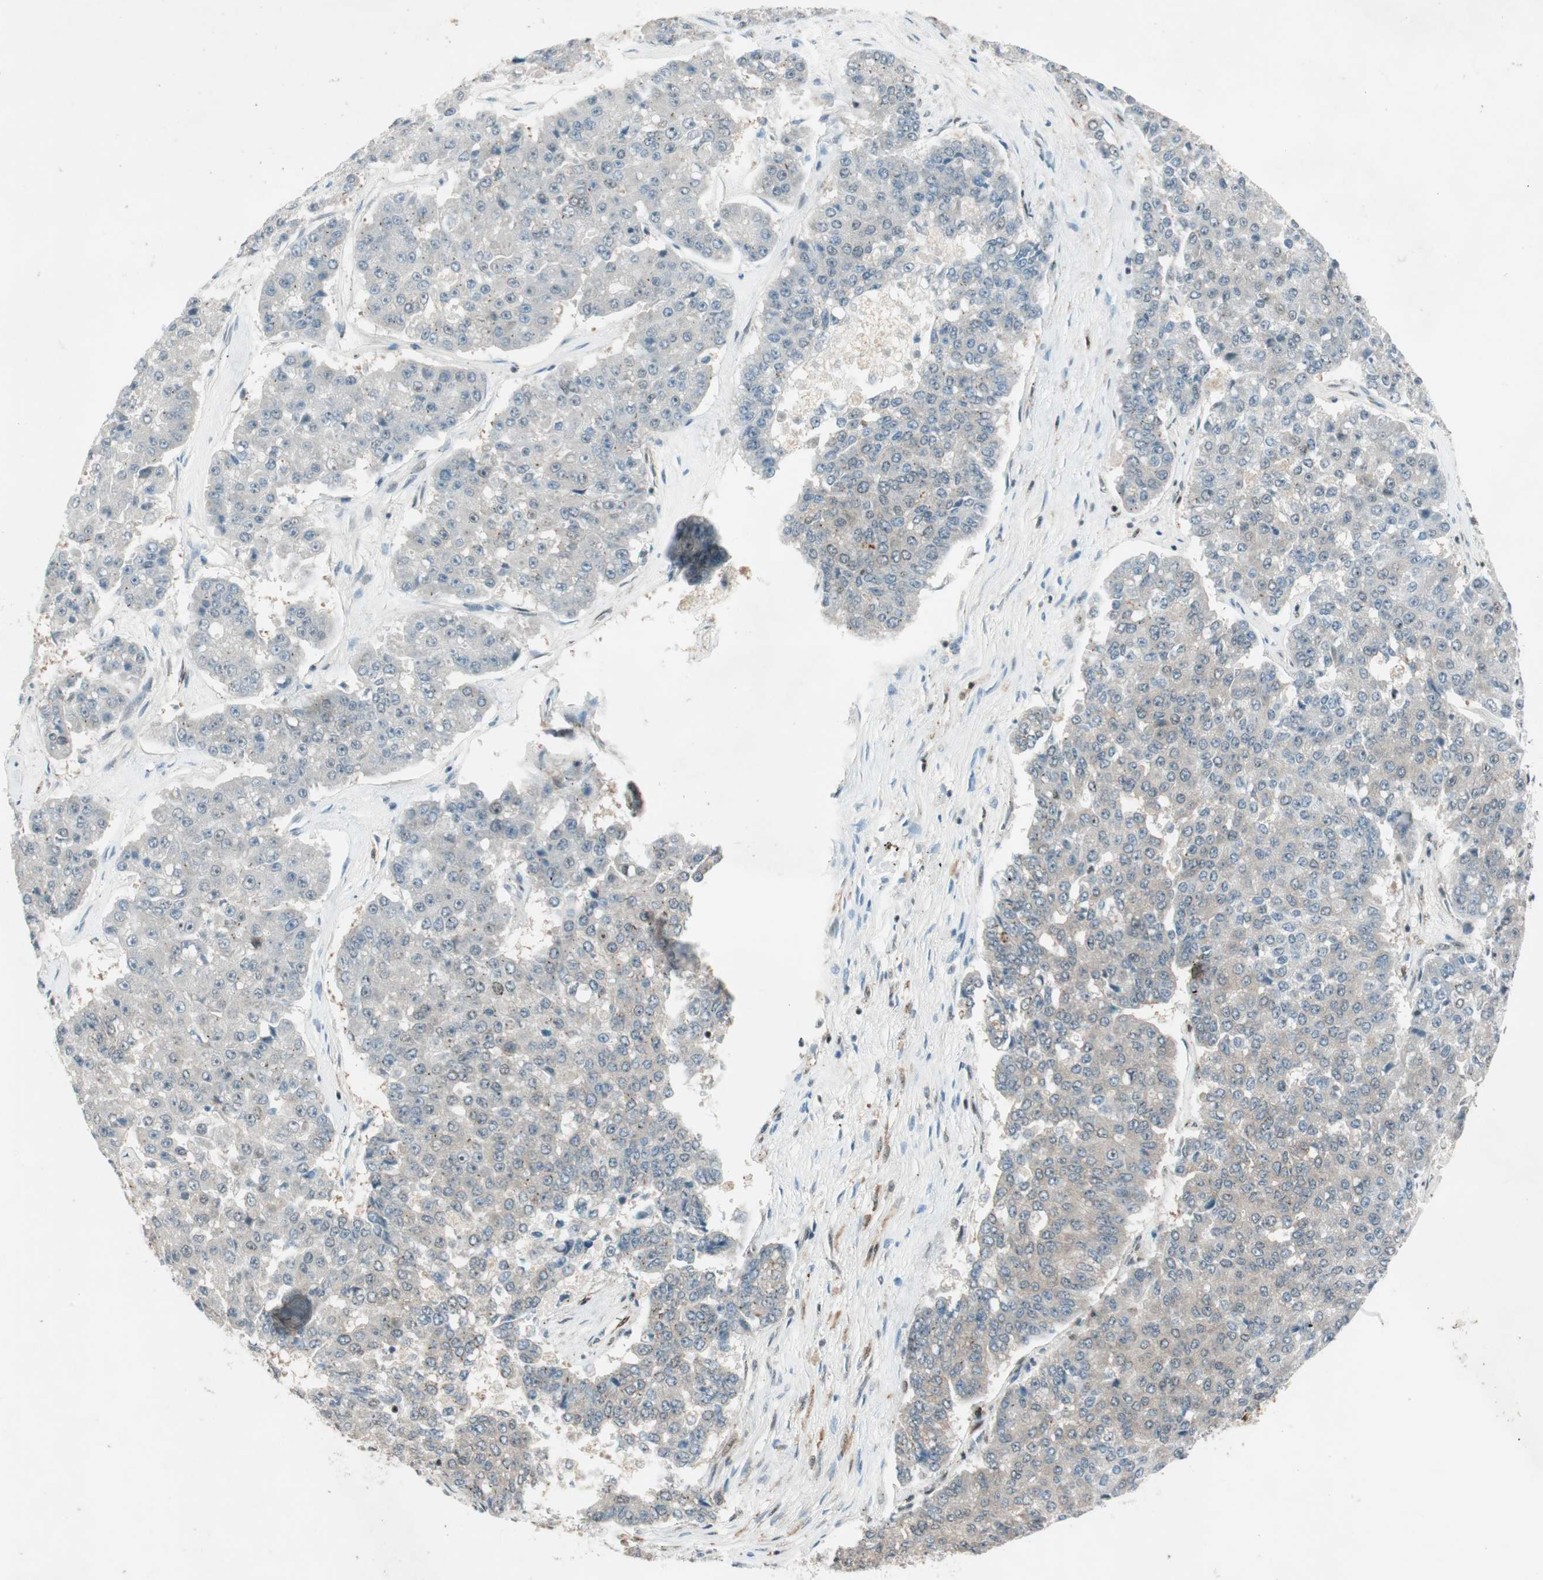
{"staining": {"intensity": "negative", "quantity": "none", "location": "none"}, "tissue": "pancreatic cancer", "cell_type": "Tumor cells", "image_type": "cancer", "snomed": [{"axis": "morphology", "description": "Adenocarcinoma, NOS"}, {"axis": "topography", "description": "Pancreas"}], "caption": "This is an immunohistochemistry (IHC) photomicrograph of pancreatic cancer. There is no staining in tumor cells.", "gene": "CDK19", "patient": {"sex": "male", "age": 50}}